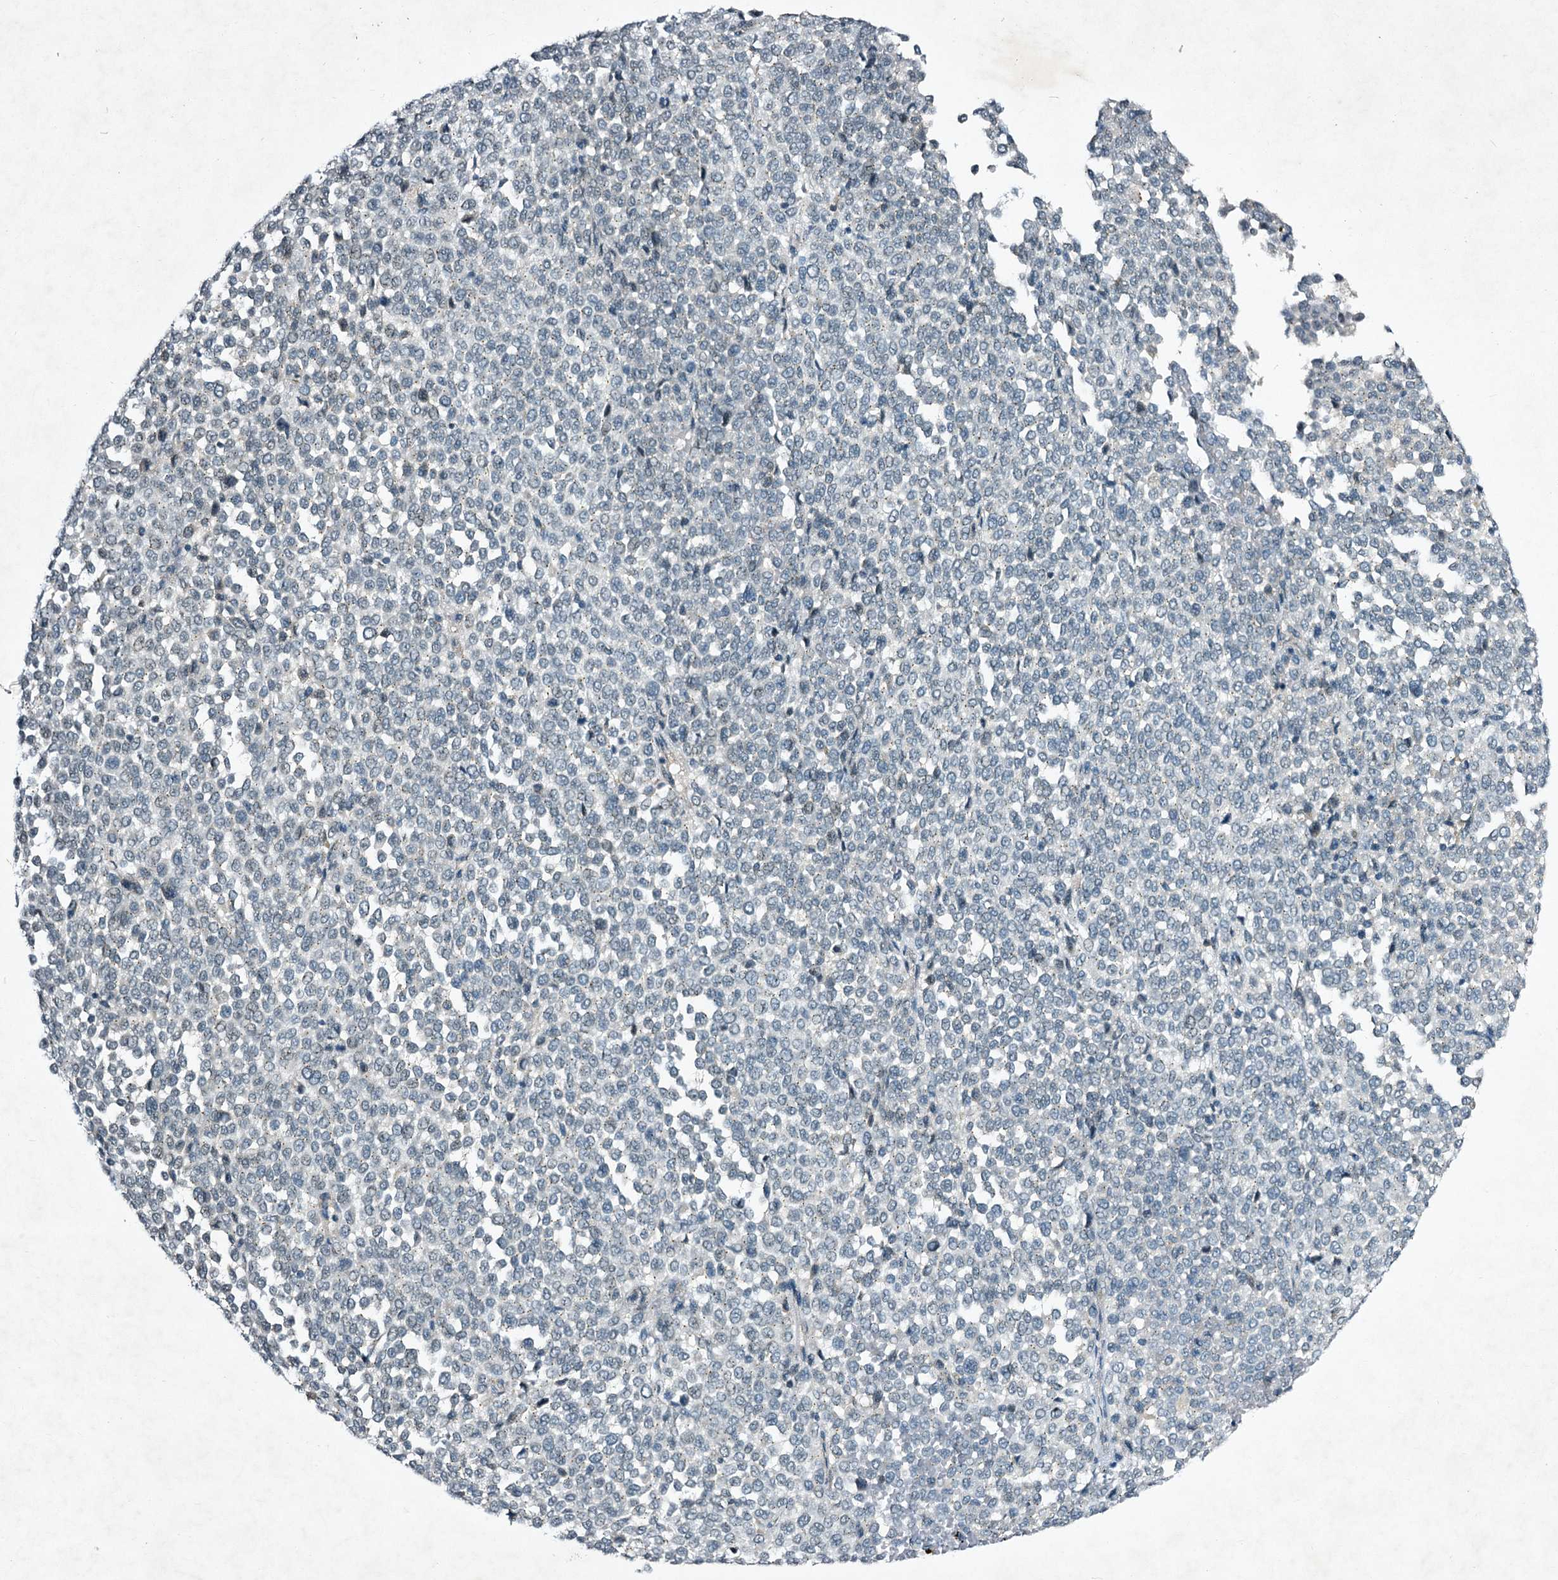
{"staining": {"intensity": "negative", "quantity": "none", "location": "none"}, "tissue": "melanoma", "cell_type": "Tumor cells", "image_type": "cancer", "snomed": [{"axis": "morphology", "description": "Malignant melanoma, Metastatic site"}, {"axis": "topography", "description": "Pancreas"}], "caption": "Immunohistochemical staining of malignant melanoma (metastatic site) shows no significant expression in tumor cells.", "gene": "STAP1", "patient": {"sex": "female", "age": 30}}